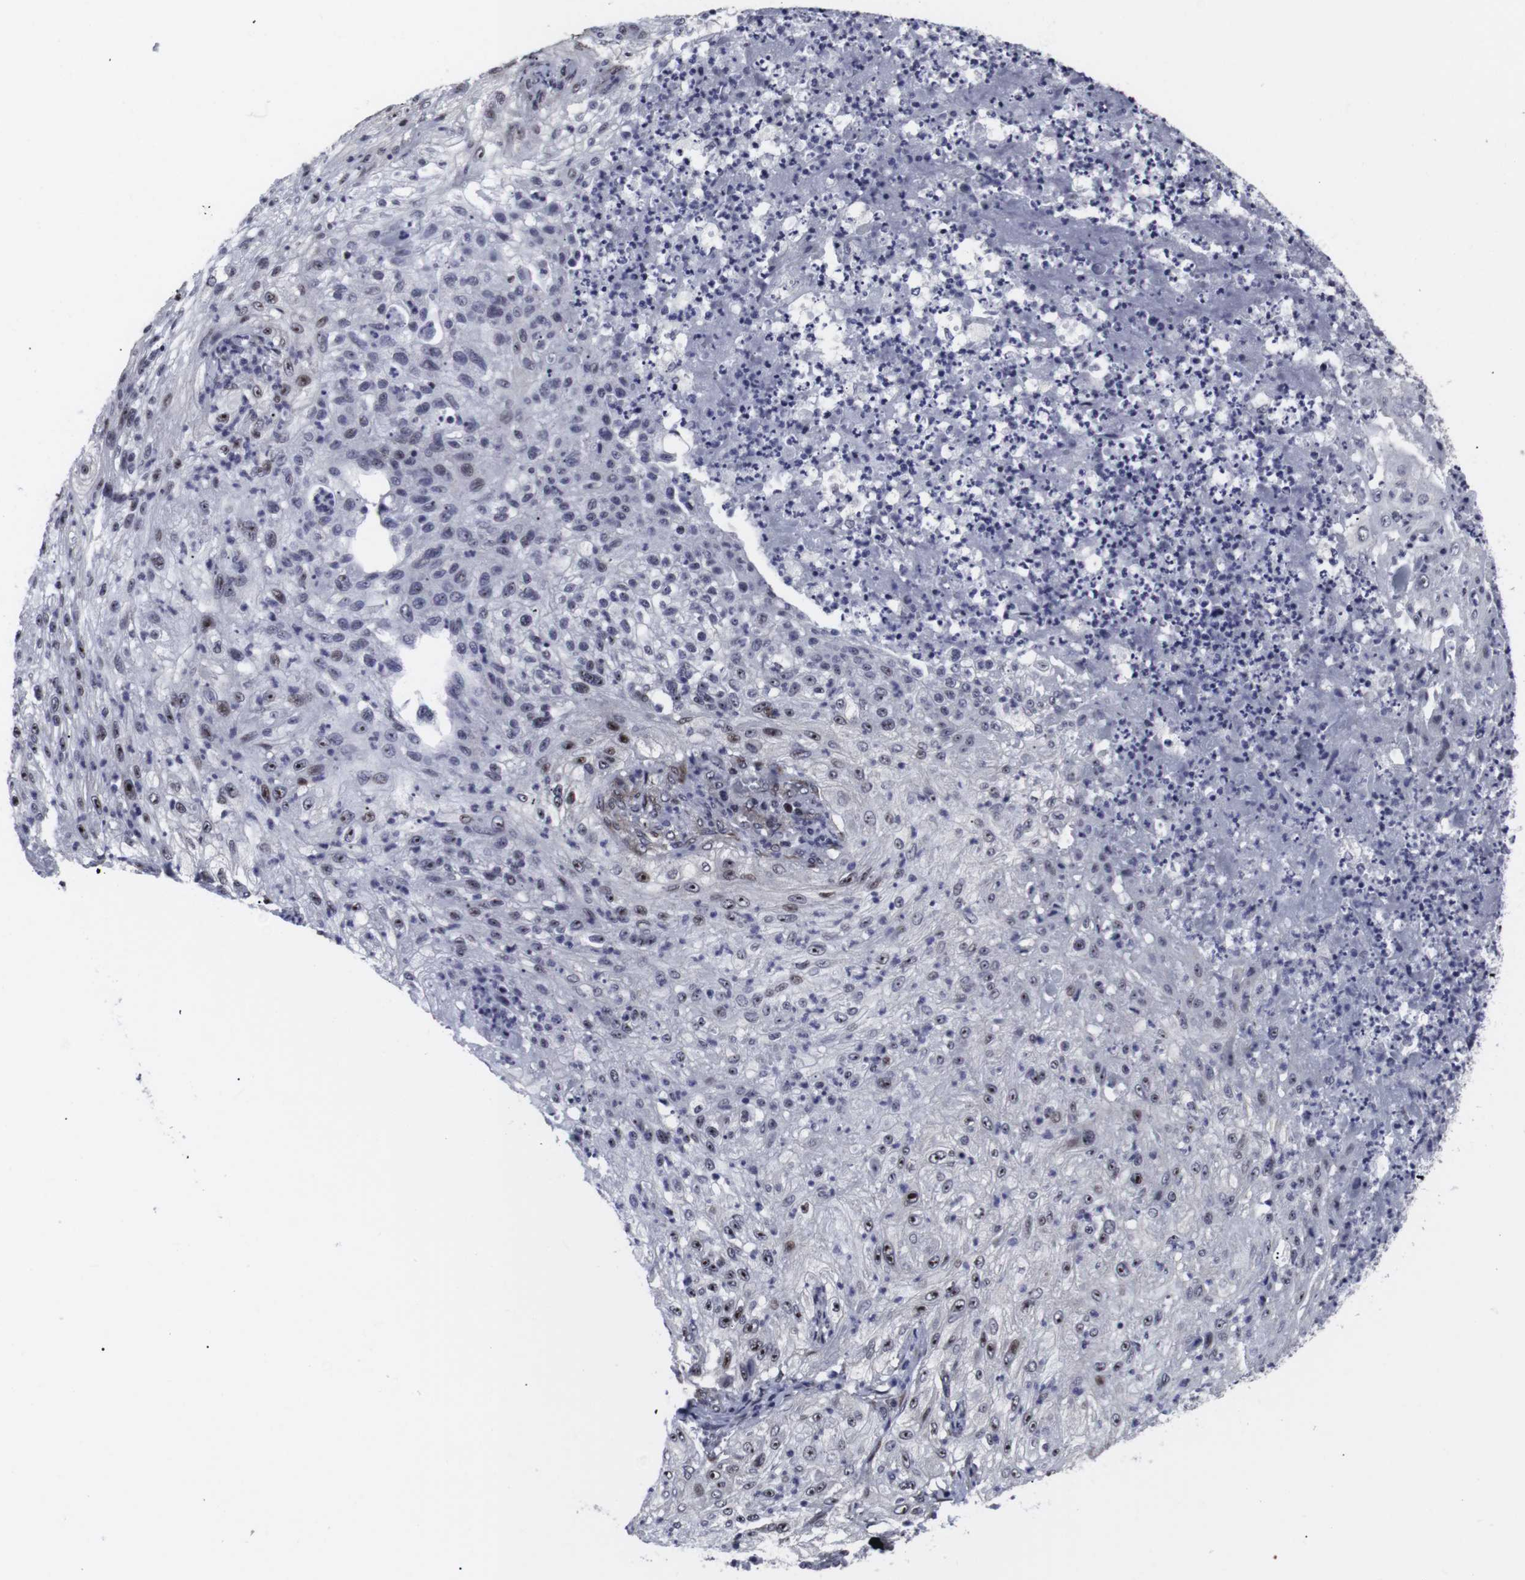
{"staining": {"intensity": "moderate", "quantity": "25%-75%", "location": "nuclear"}, "tissue": "lung cancer", "cell_type": "Tumor cells", "image_type": "cancer", "snomed": [{"axis": "morphology", "description": "Inflammation, NOS"}, {"axis": "morphology", "description": "Squamous cell carcinoma, NOS"}, {"axis": "topography", "description": "Lymph node"}, {"axis": "topography", "description": "Soft tissue"}, {"axis": "topography", "description": "Lung"}], "caption": "This is an image of immunohistochemistry staining of lung cancer (squamous cell carcinoma), which shows moderate expression in the nuclear of tumor cells.", "gene": "MLH1", "patient": {"sex": "male", "age": 66}}